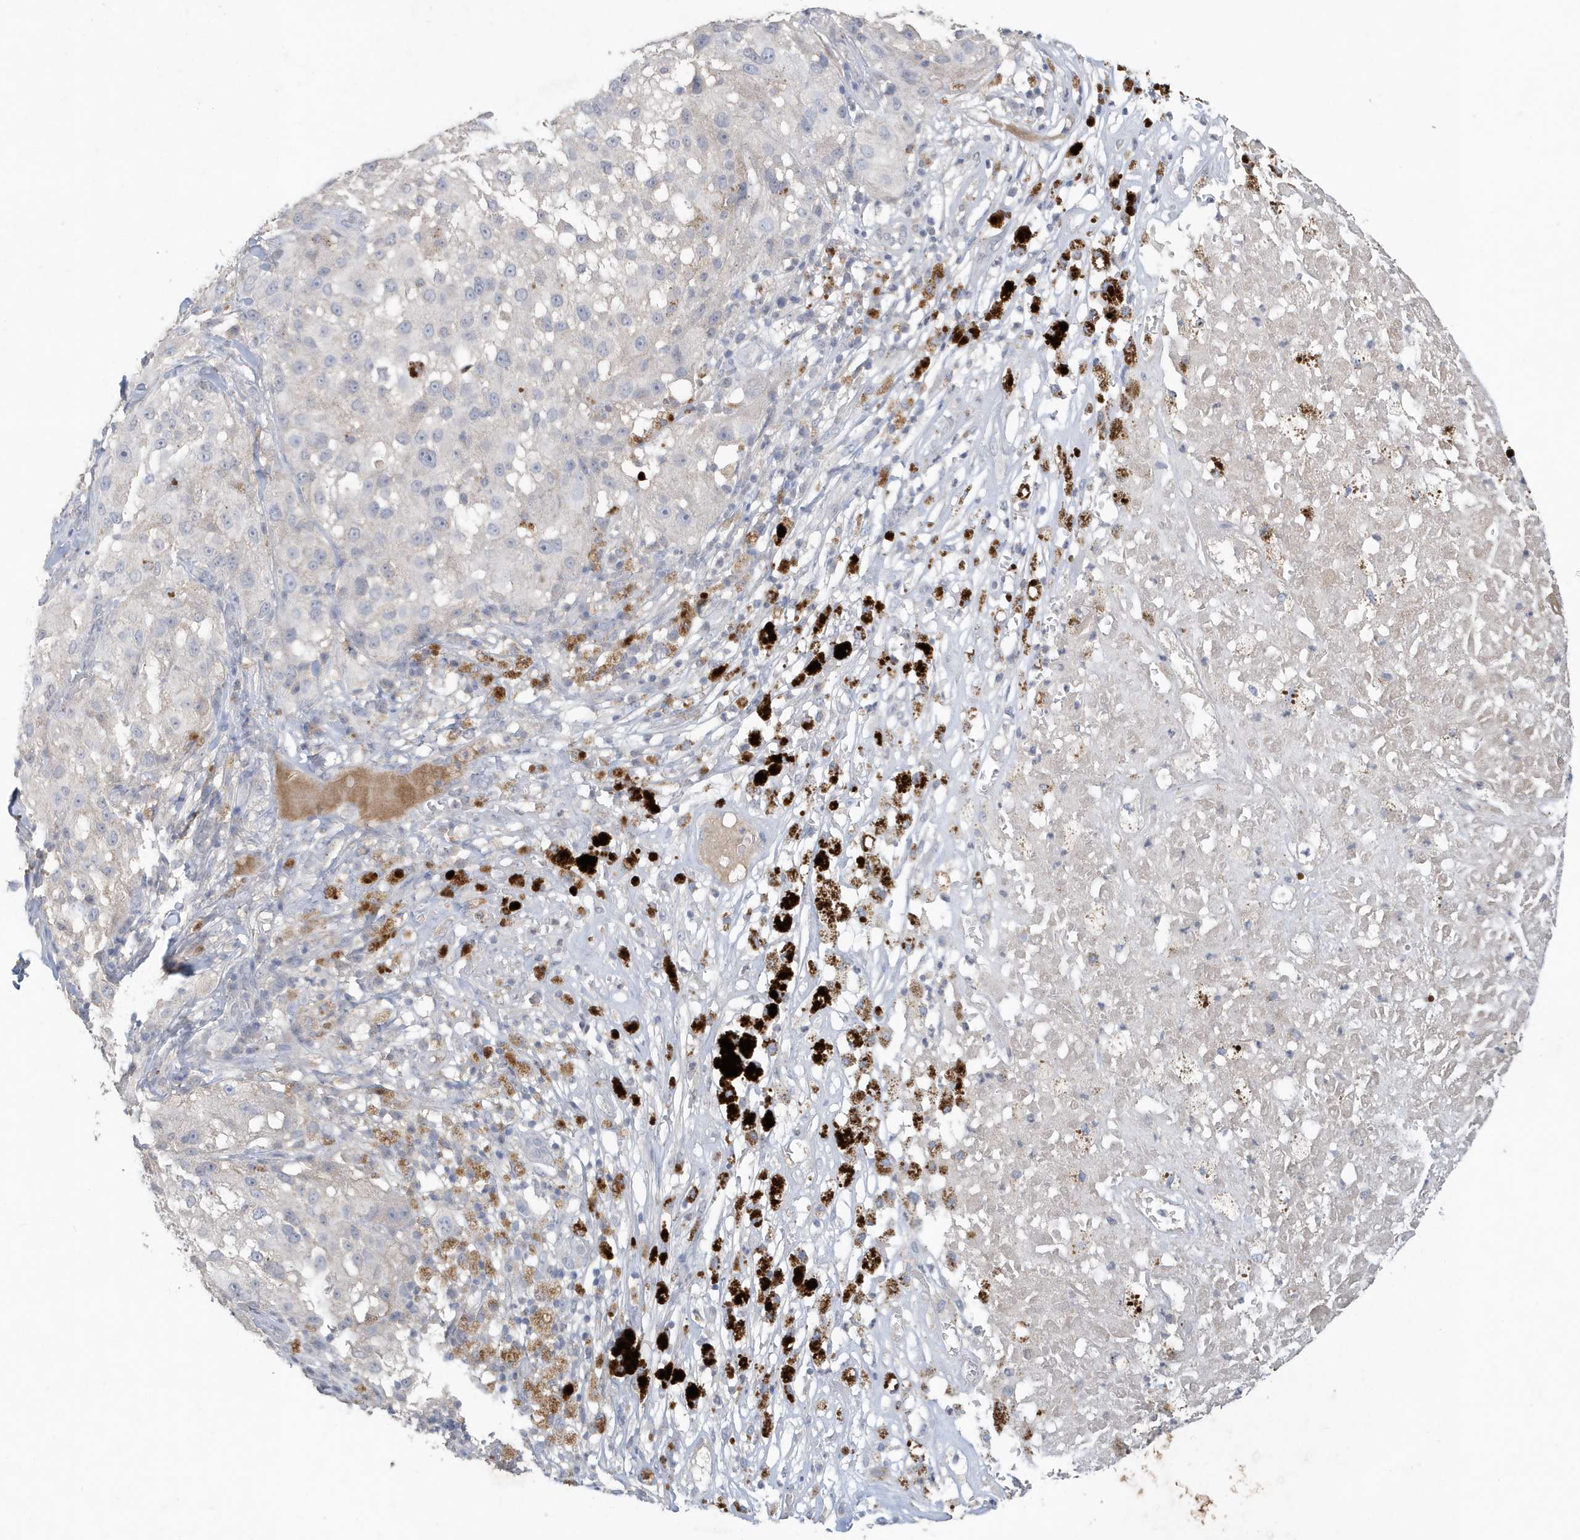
{"staining": {"intensity": "negative", "quantity": "none", "location": "none"}, "tissue": "melanoma", "cell_type": "Tumor cells", "image_type": "cancer", "snomed": [{"axis": "morphology", "description": "Necrosis, NOS"}, {"axis": "morphology", "description": "Malignant melanoma, NOS"}, {"axis": "topography", "description": "Skin"}], "caption": "Malignant melanoma was stained to show a protein in brown. There is no significant expression in tumor cells.", "gene": "C1RL", "patient": {"sex": "female", "age": 87}}